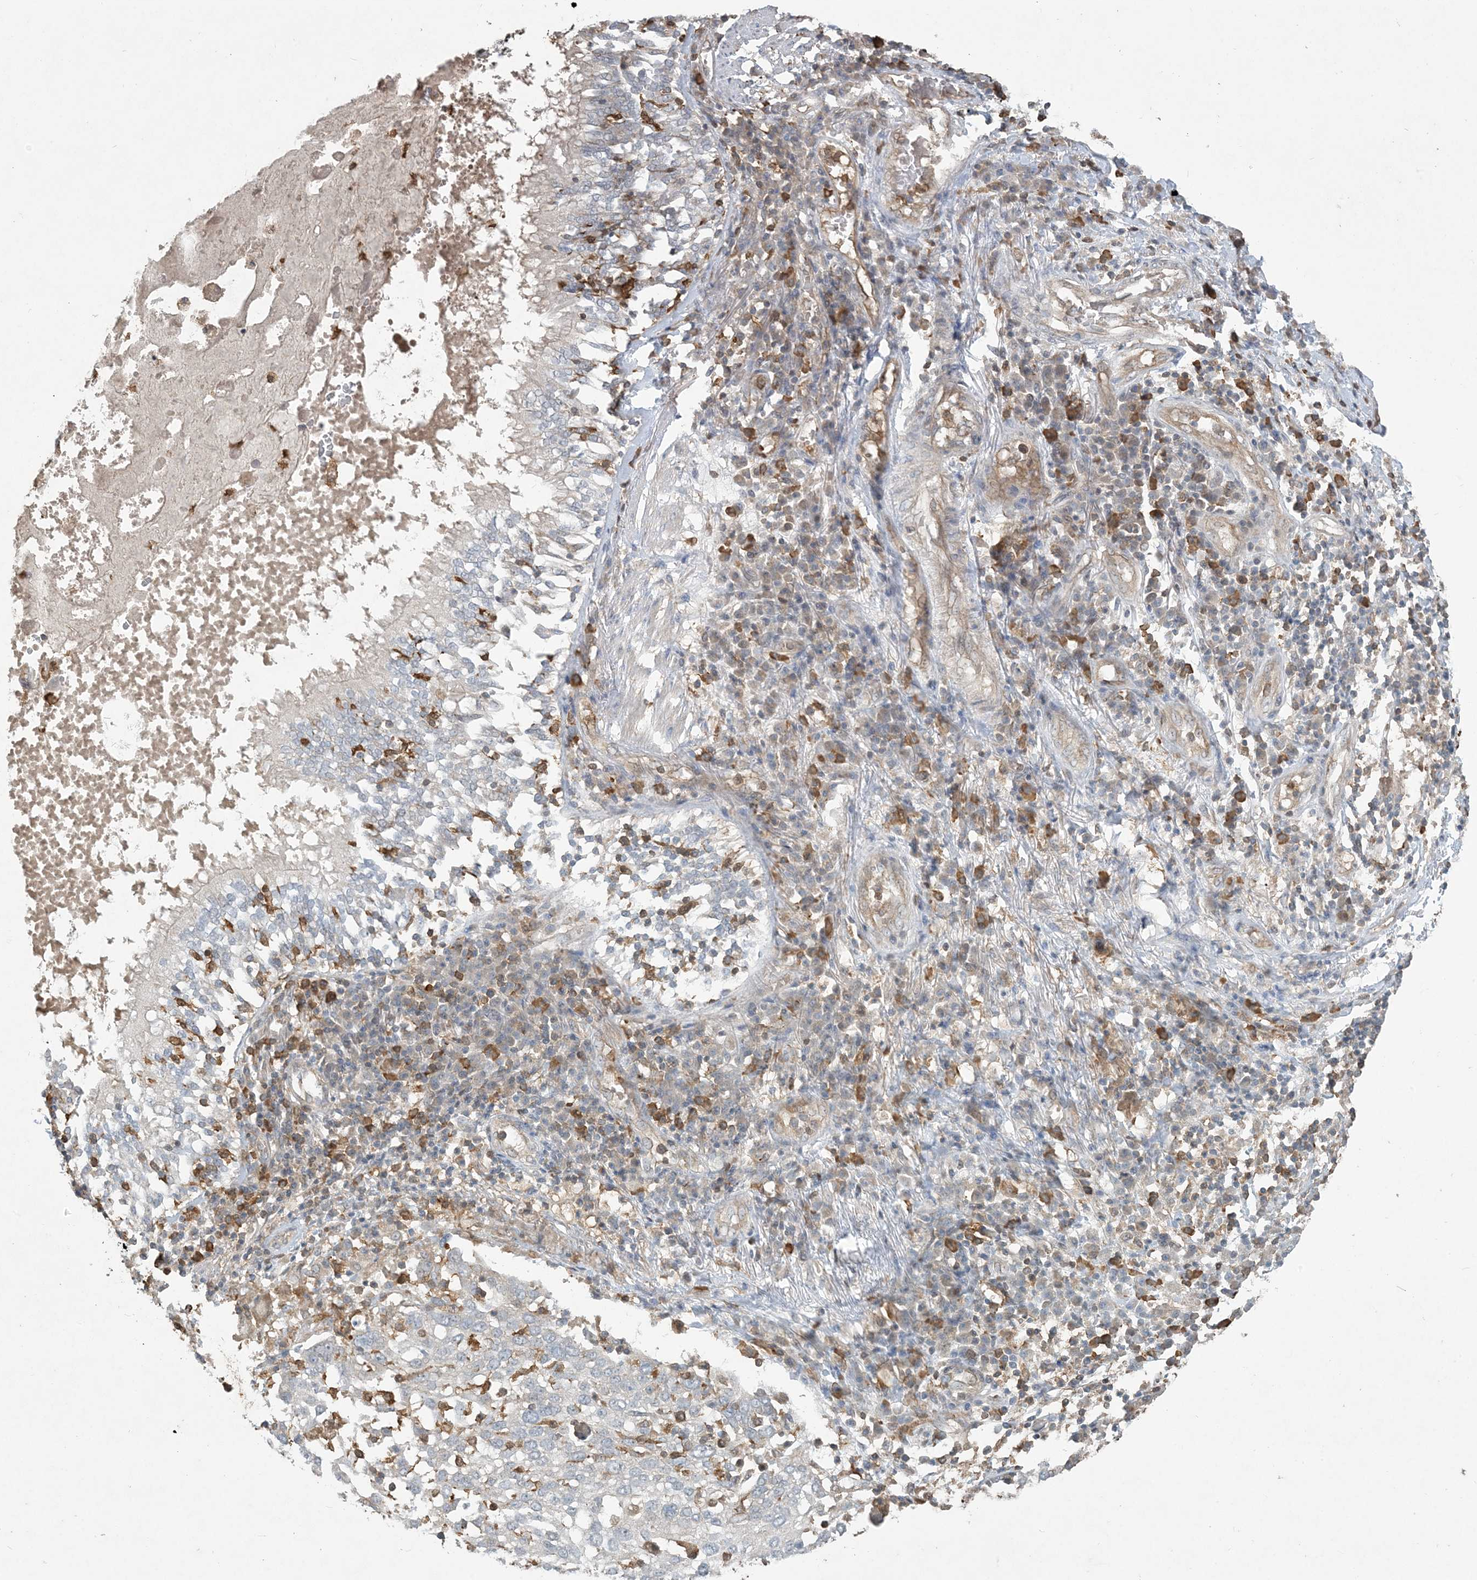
{"staining": {"intensity": "negative", "quantity": "none", "location": "none"}, "tissue": "lung cancer", "cell_type": "Tumor cells", "image_type": "cancer", "snomed": [{"axis": "morphology", "description": "Squamous cell carcinoma, NOS"}, {"axis": "topography", "description": "Lung"}], "caption": "DAB (3,3'-diaminobenzidine) immunohistochemical staining of lung cancer reveals no significant positivity in tumor cells.", "gene": "TMSB4X", "patient": {"sex": "male", "age": 65}}